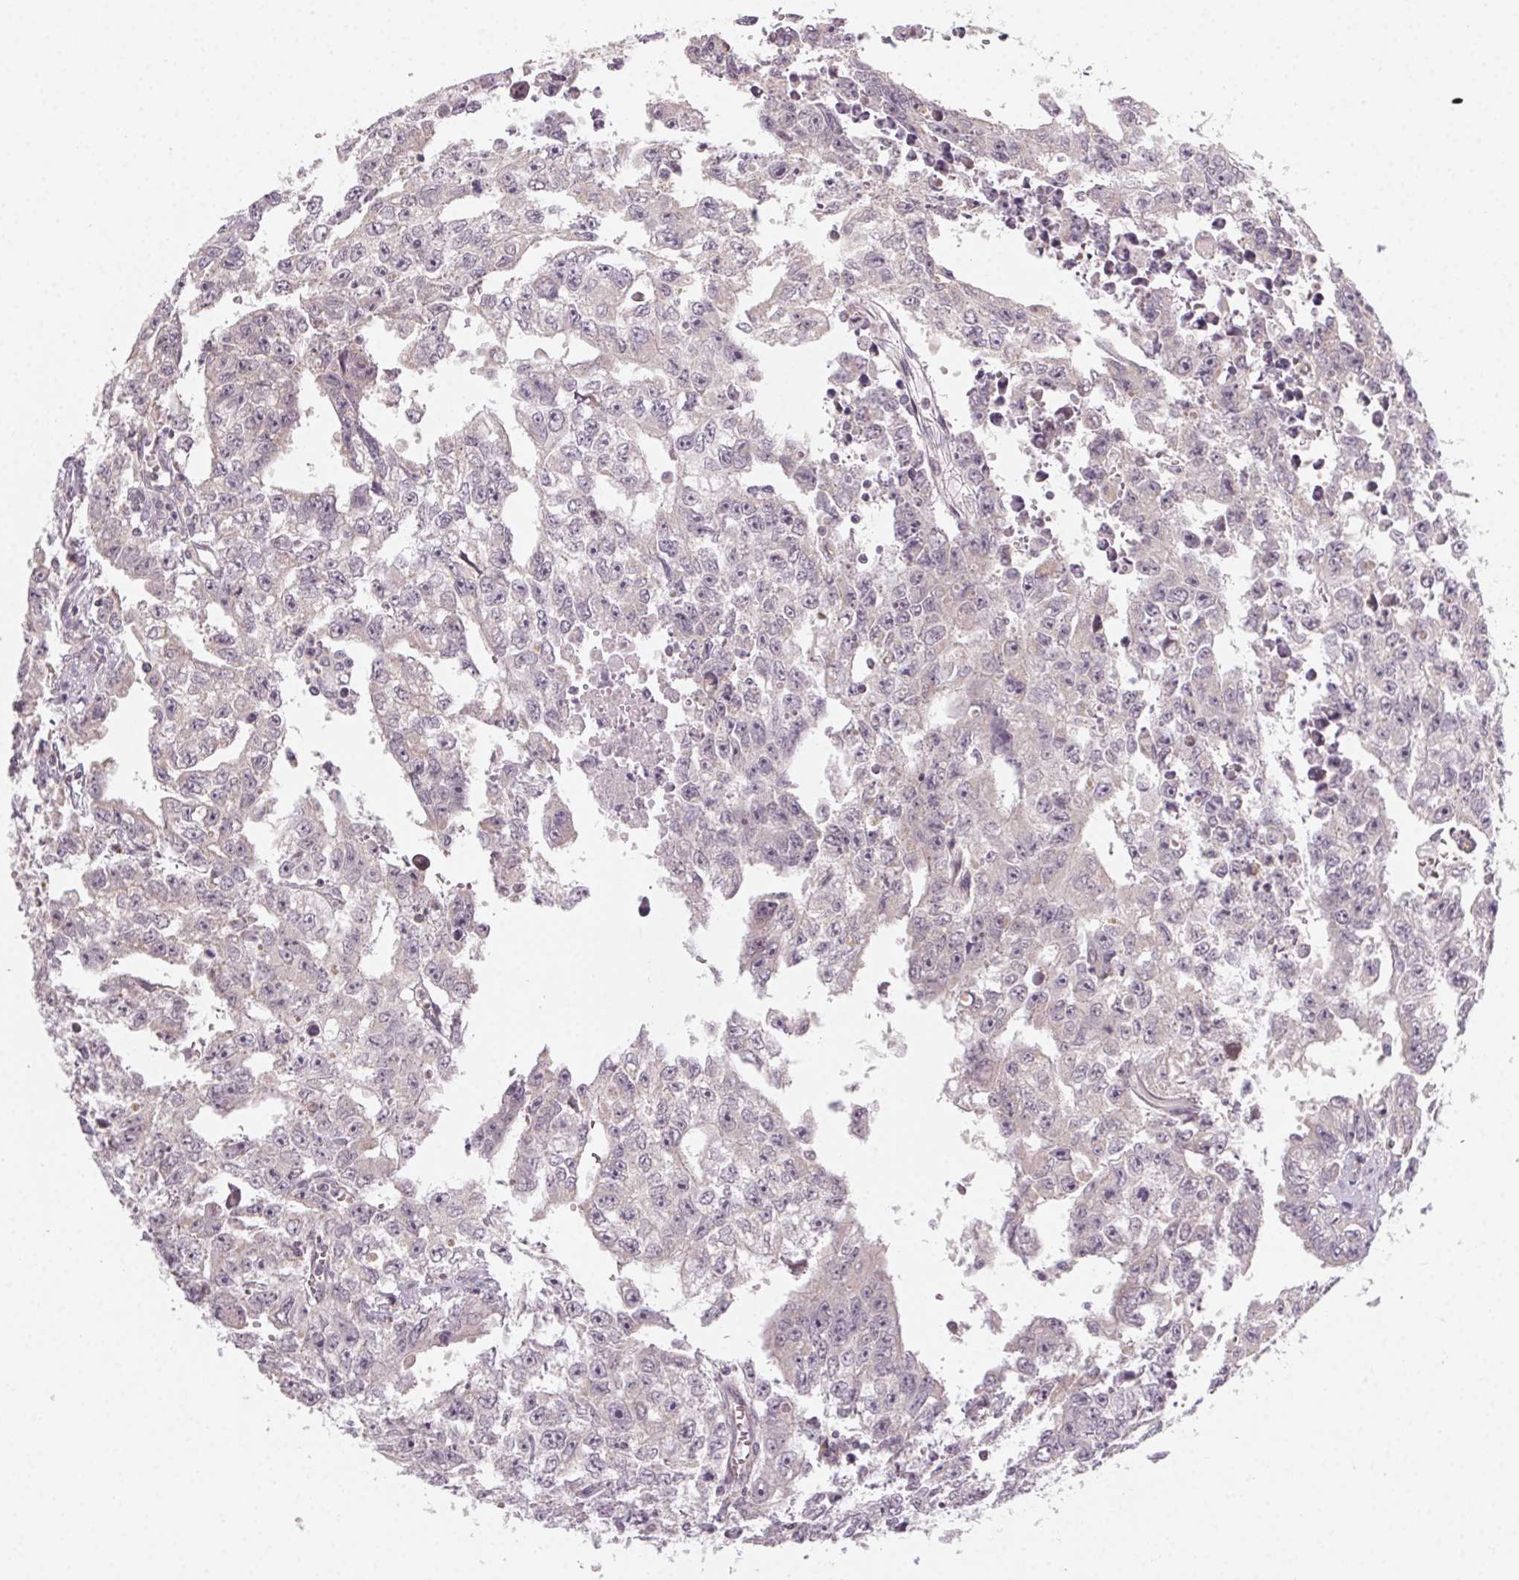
{"staining": {"intensity": "negative", "quantity": "none", "location": "none"}, "tissue": "testis cancer", "cell_type": "Tumor cells", "image_type": "cancer", "snomed": [{"axis": "morphology", "description": "Carcinoma, Embryonal, NOS"}, {"axis": "morphology", "description": "Teratoma, malignant, NOS"}, {"axis": "topography", "description": "Testis"}], "caption": "IHC micrograph of human testis cancer (embryonal carcinoma) stained for a protein (brown), which reveals no expression in tumor cells.", "gene": "NCOA4", "patient": {"sex": "male", "age": 24}}